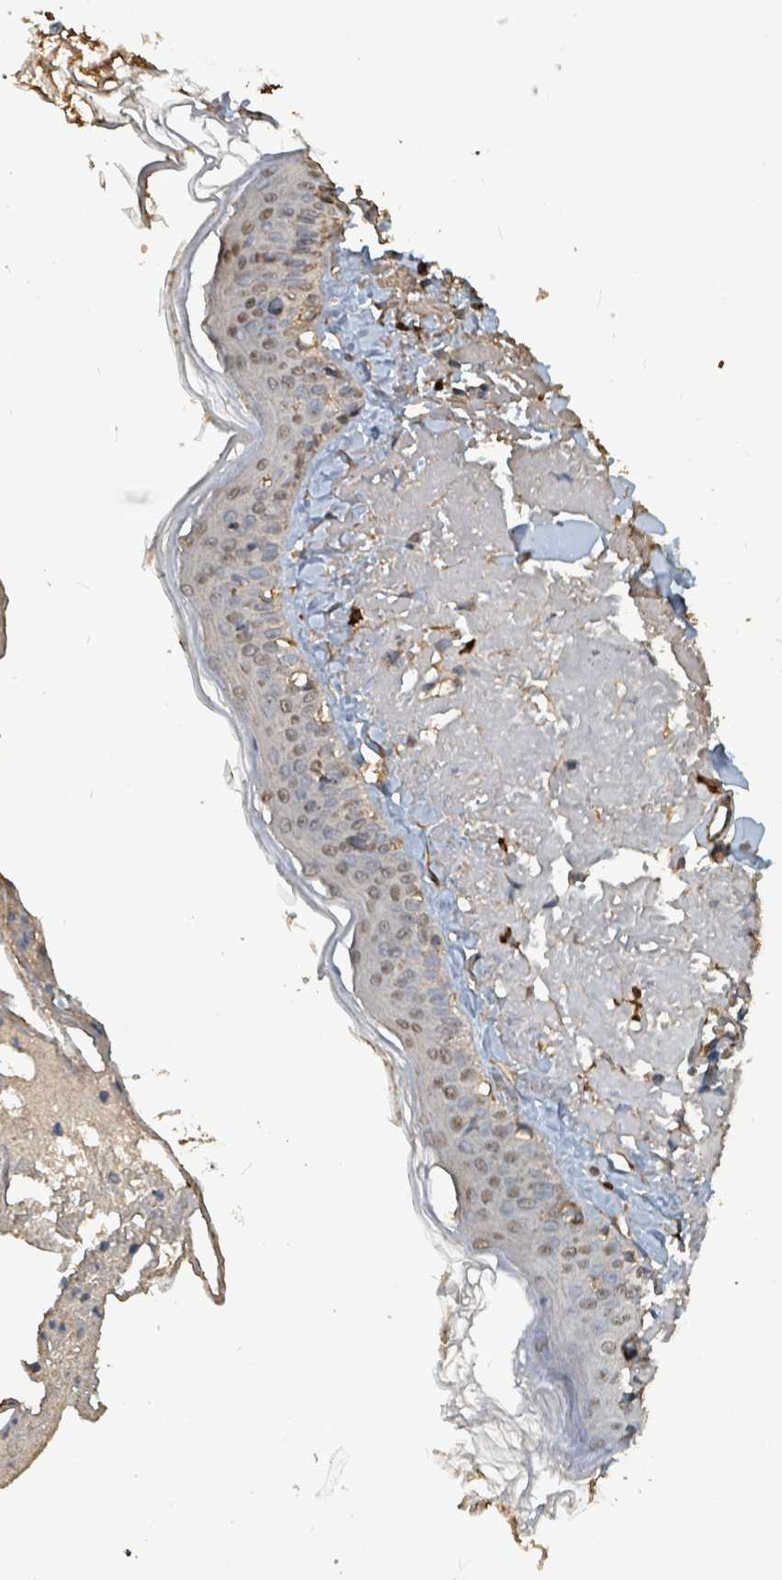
{"staining": {"intensity": "moderate", "quantity": "25%-75%", "location": "cytoplasmic/membranous"}, "tissue": "skin", "cell_type": "Fibroblasts", "image_type": "normal", "snomed": [{"axis": "morphology", "description": "Normal tissue, NOS"}, {"axis": "morphology", "description": "Malignant melanoma, NOS"}, {"axis": "topography", "description": "Skin"}], "caption": "Immunohistochemical staining of unremarkable skin reveals moderate cytoplasmic/membranous protein expression in about 25%-75% of fibroblasts. The protein of interest is shown in brown color, while the nuclei are stained blue.", "gene": "C6orf52", "patient": {"sex": "male", "age": 80}}